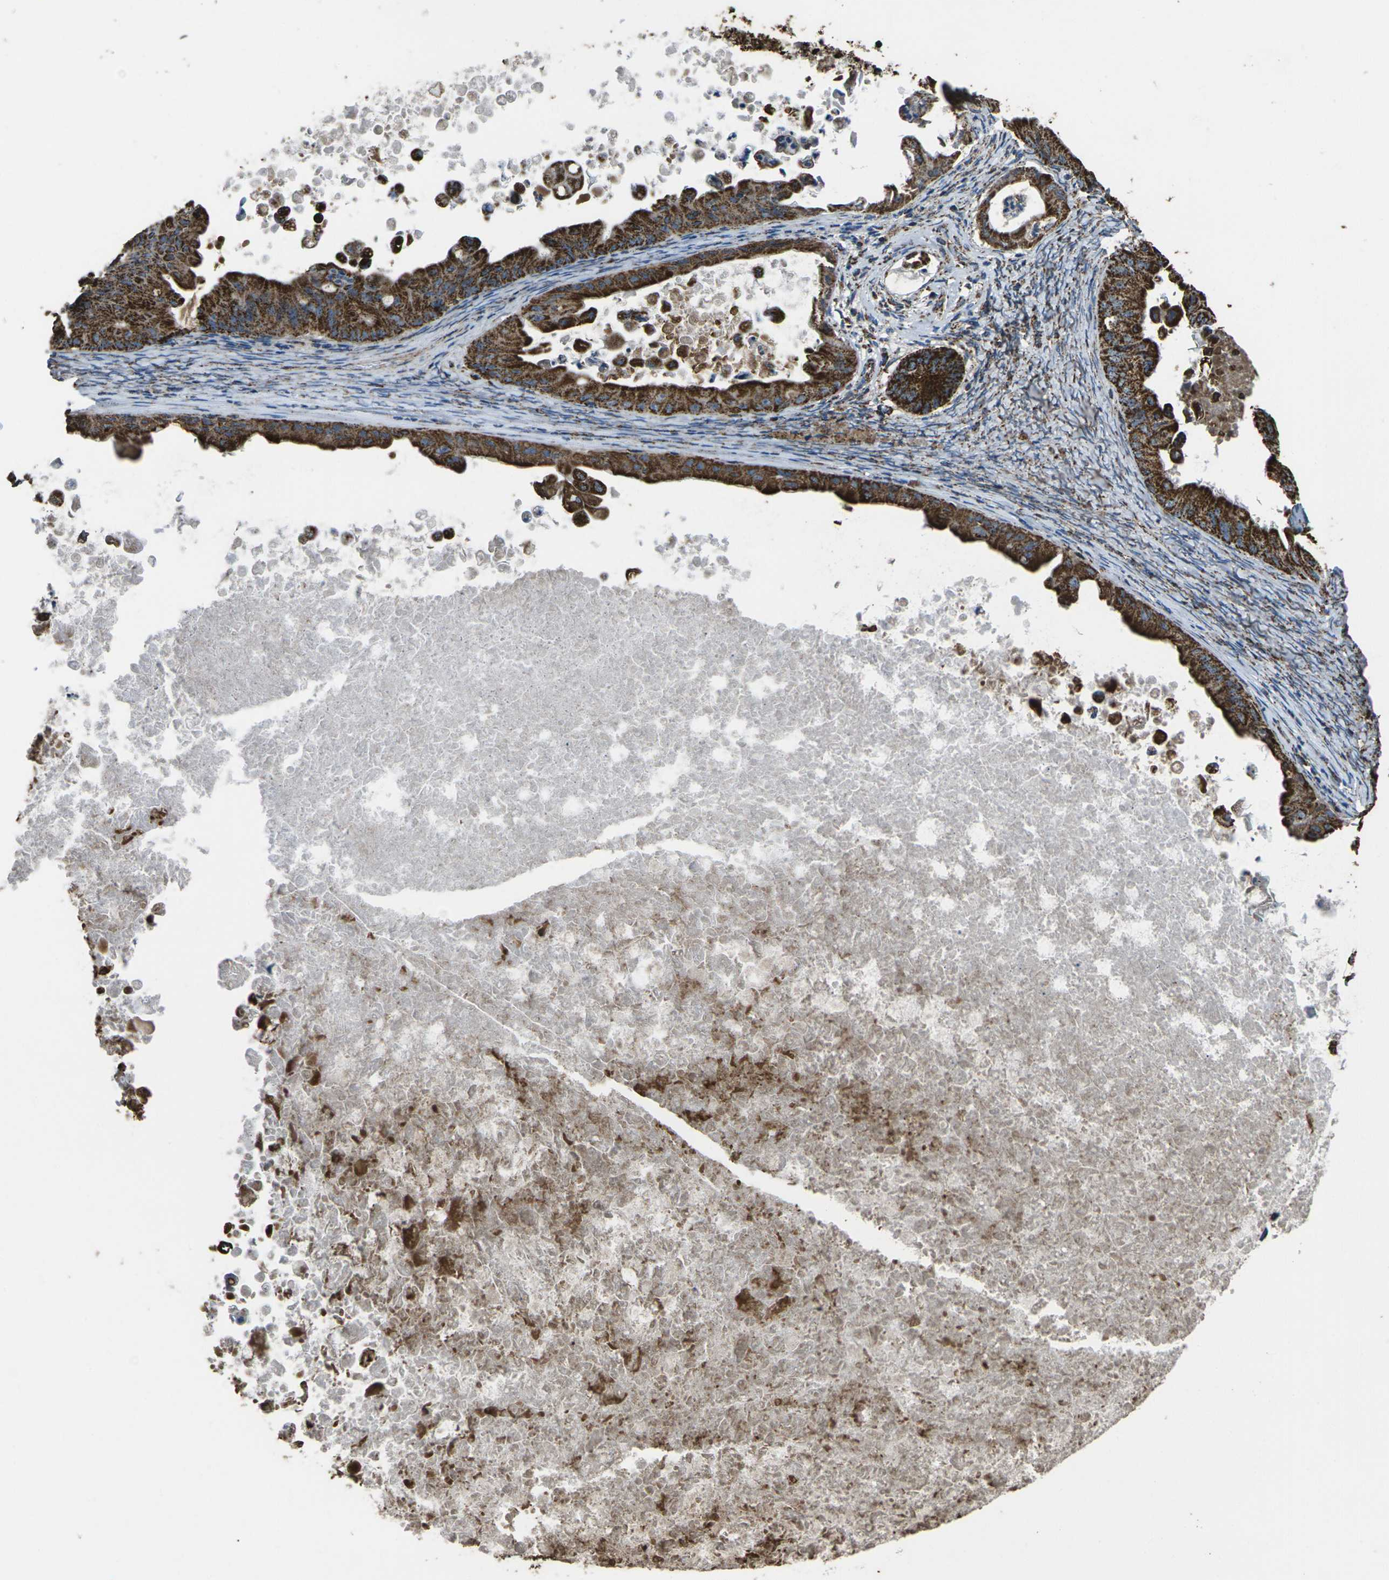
{"staining": {"intensity": "strong", "quantity": ">75%", "location": "cytoplasmic/membranous"}, "tissue": "ovarian cancer", "cell_type": "Tumor cells", "image_type": "cancer", "snomed": [{"axis": "morphology", "description": "Cystadenocarcinoma, mucinous, NOS"}, {"axis": "topography", "description": "Ovary"}], "caption": "Immunohistochemical staining of ovarian cancer (mucinous cystadenocarcinoma) demonstrates strong cytoplasmic/membranous protein positivity in approximately >75% of tumor cells.", "gene": "KLHL5", "patient": {"sex": "female", "age": 37}}